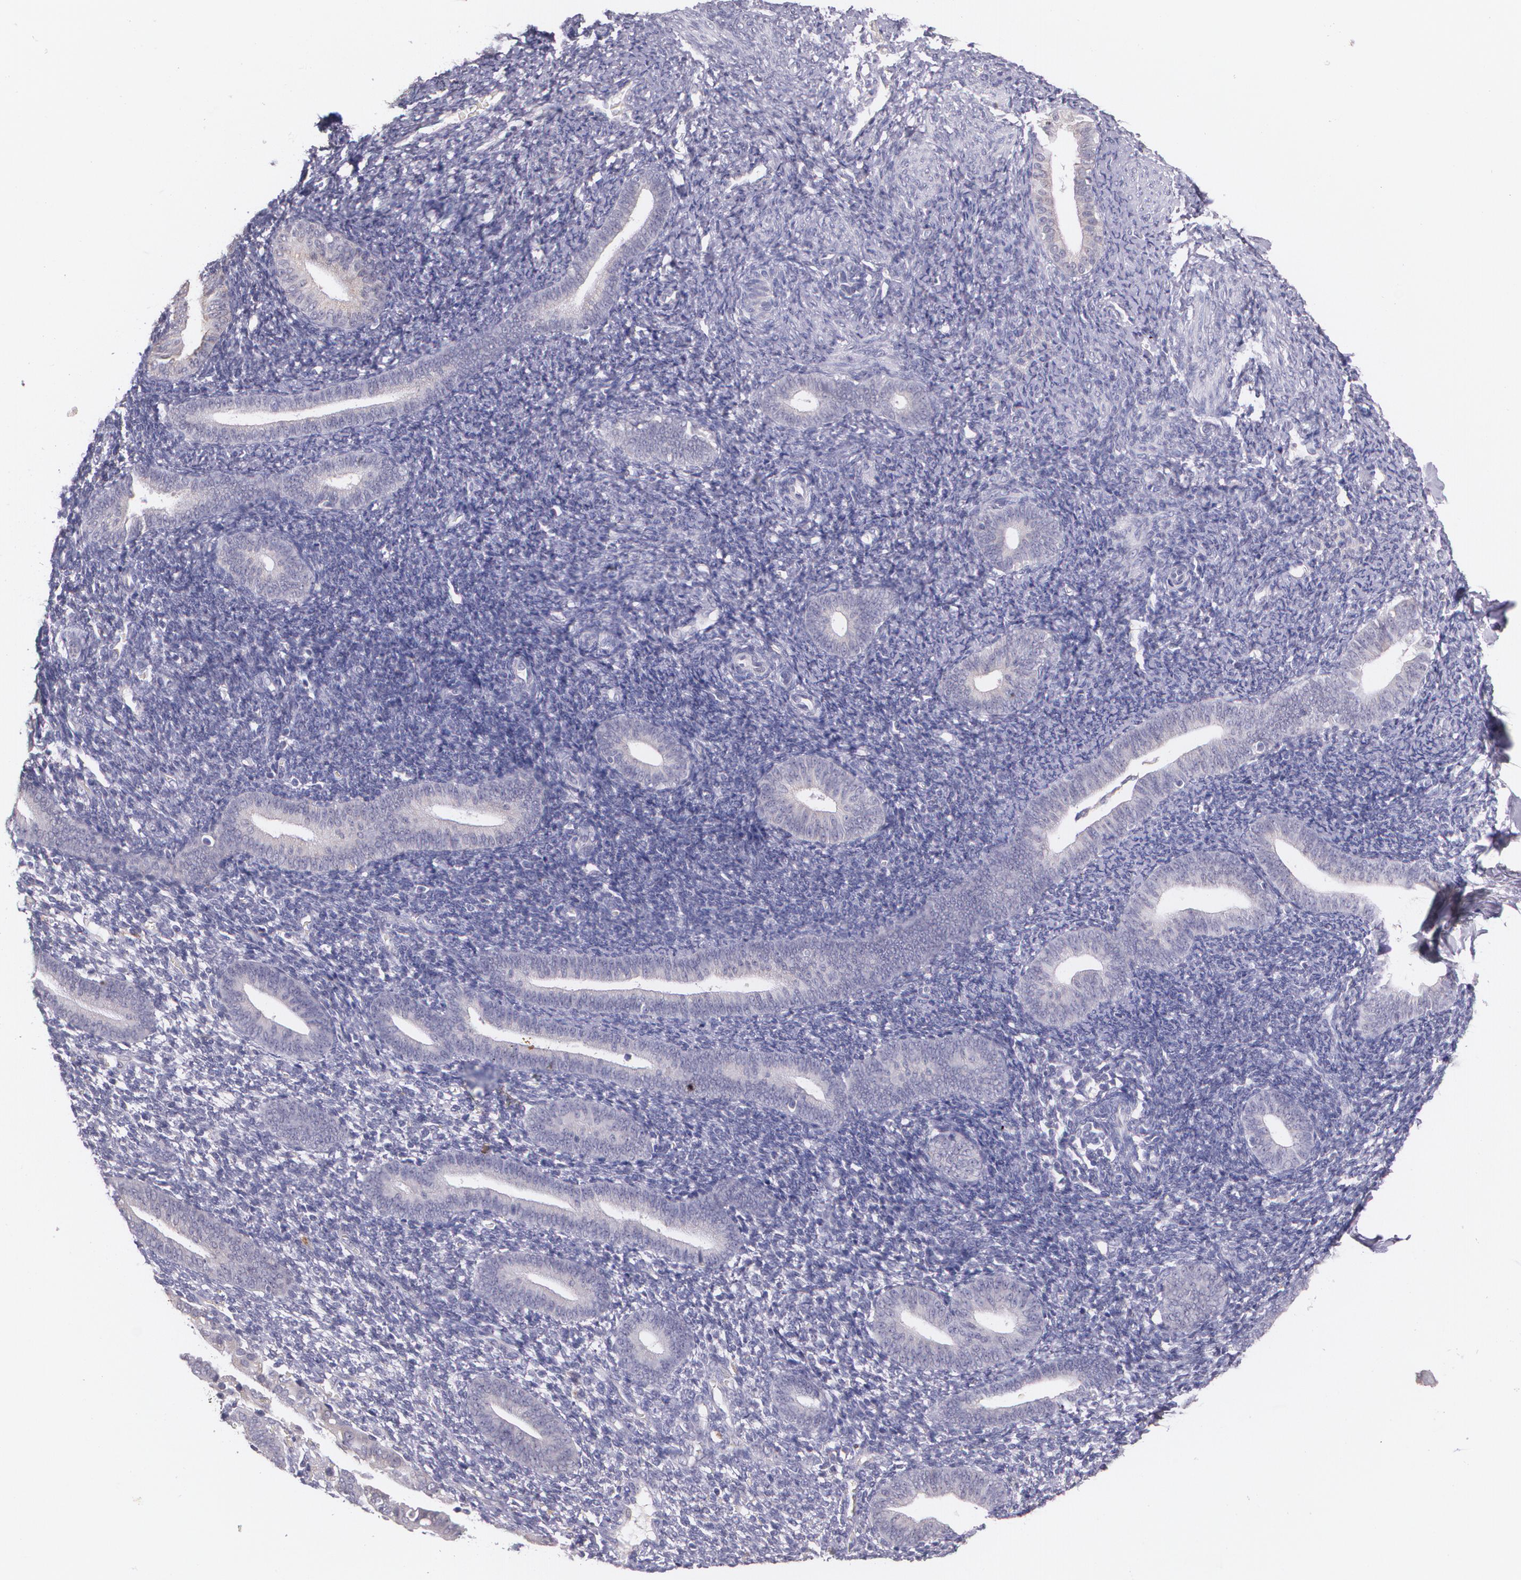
{"staining": {"intensity": "negative", "quantity": "none", "location": "none"}, "tissue": "endometrium", "cell_type": "Cells in endometrial stroma", "image_type": "normal", "snomed": [{"axis": "morphology", "description": "Normal tissue, NOS"}, {"axis": "topography", "description": "Smooth muscle"}, {"axis": "topography", "description": "Endometrium"}], "caption": "Immunohistochemical staining of benign human endometrium displays no significant positivity in cells in endometrial stroma.", "gene": "TM4SF1", "patient": {"sex": "female", "age": 57}}